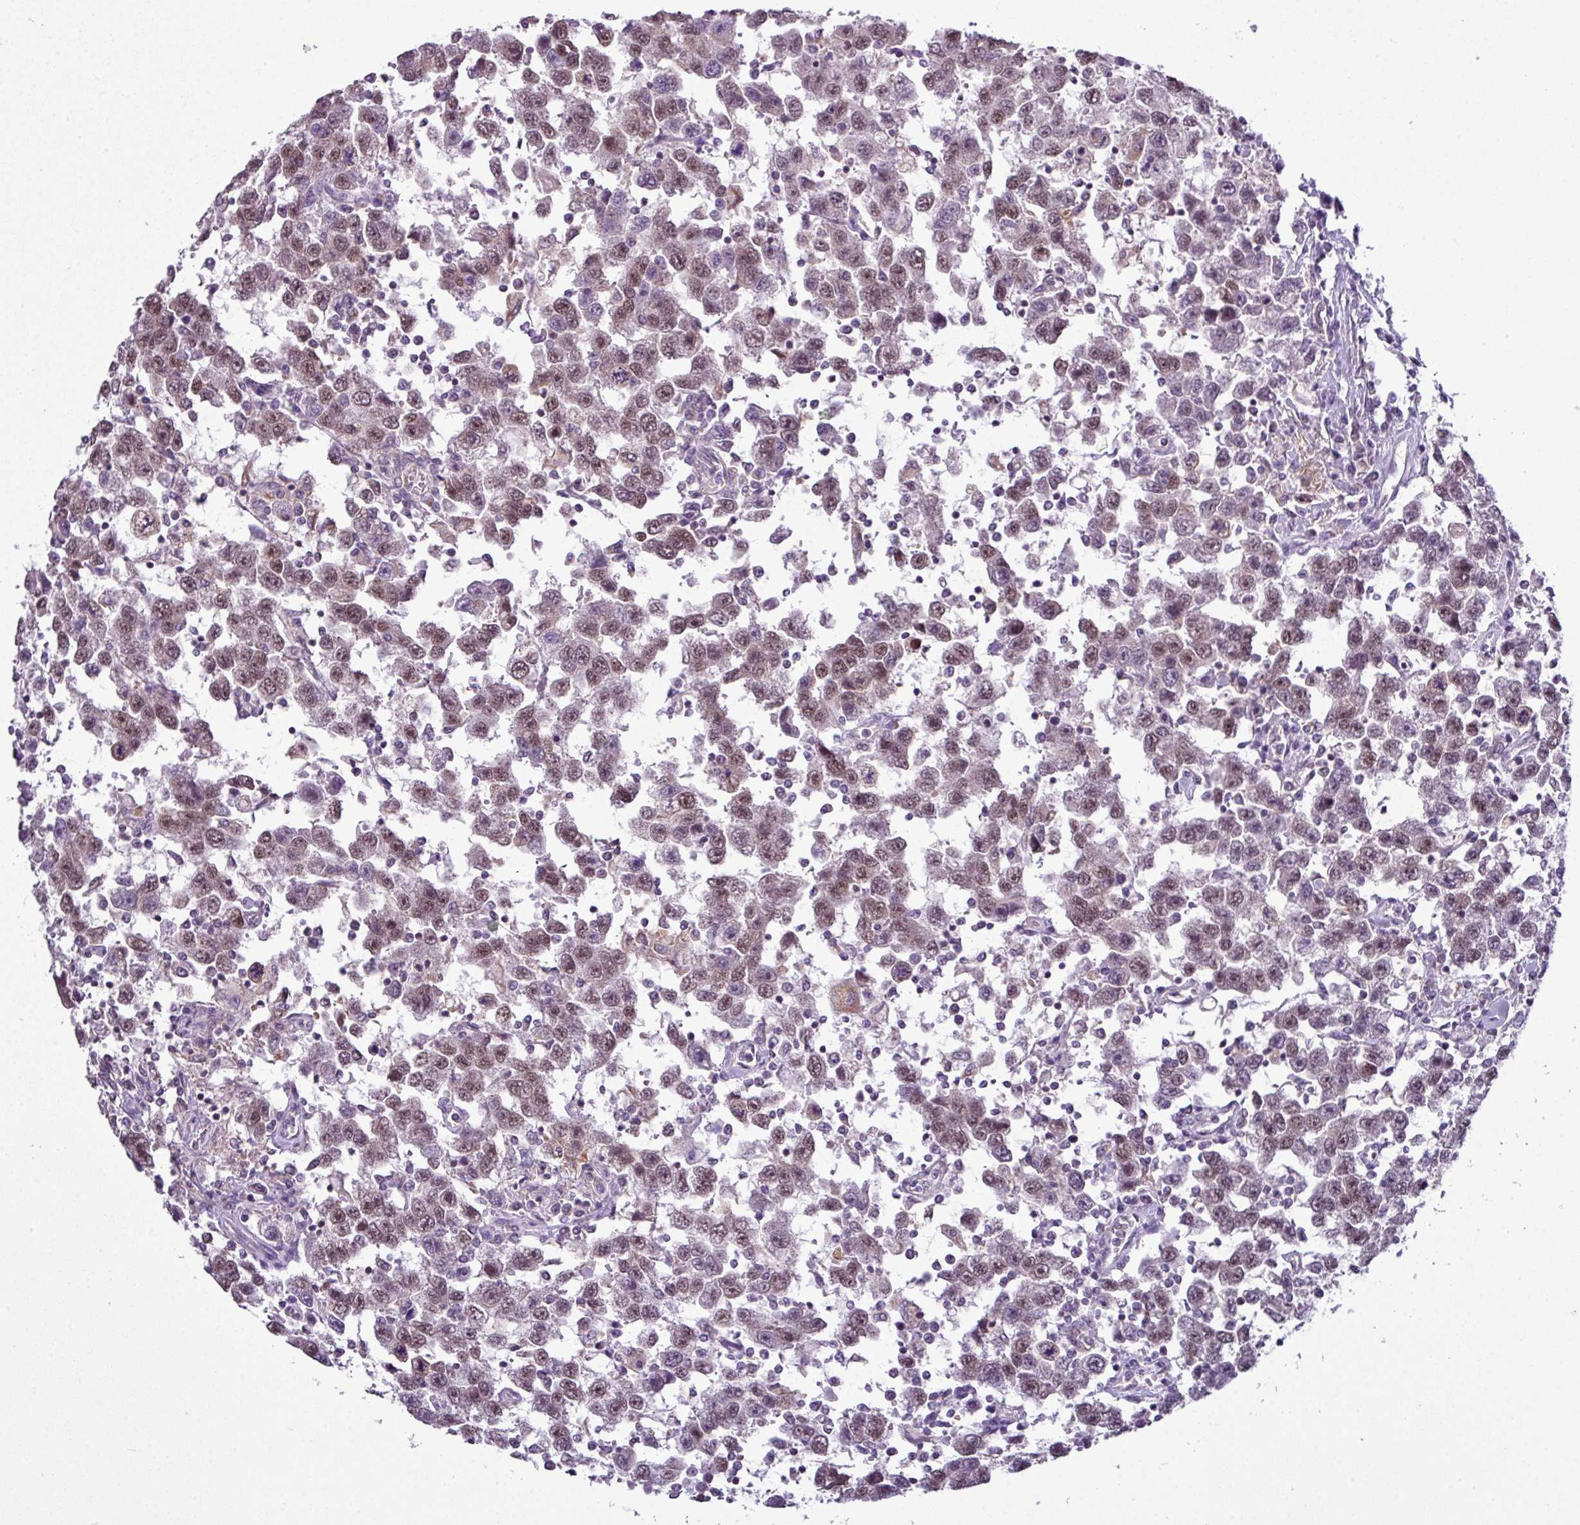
{"staining": {"intensity": "moderate", "quantity": ">75%", "location": "nuclear"}, "tissue": "testis cancer", "cell_type": "Tumor cells", "image_type": "cancer", "snomed": [{"axis": "morphology", "description": "Seminoma, NOS"}, {"axis": "topography", "description": "Testis"}], "caption": "Immunohistochemistry (DAB) staining of human testis seminoma exhibits moderate nuclear protein staining in approximately >75% of tumor cells.", "gene": "ZNF217", "patient": {"sex": "male", "age": 41}}